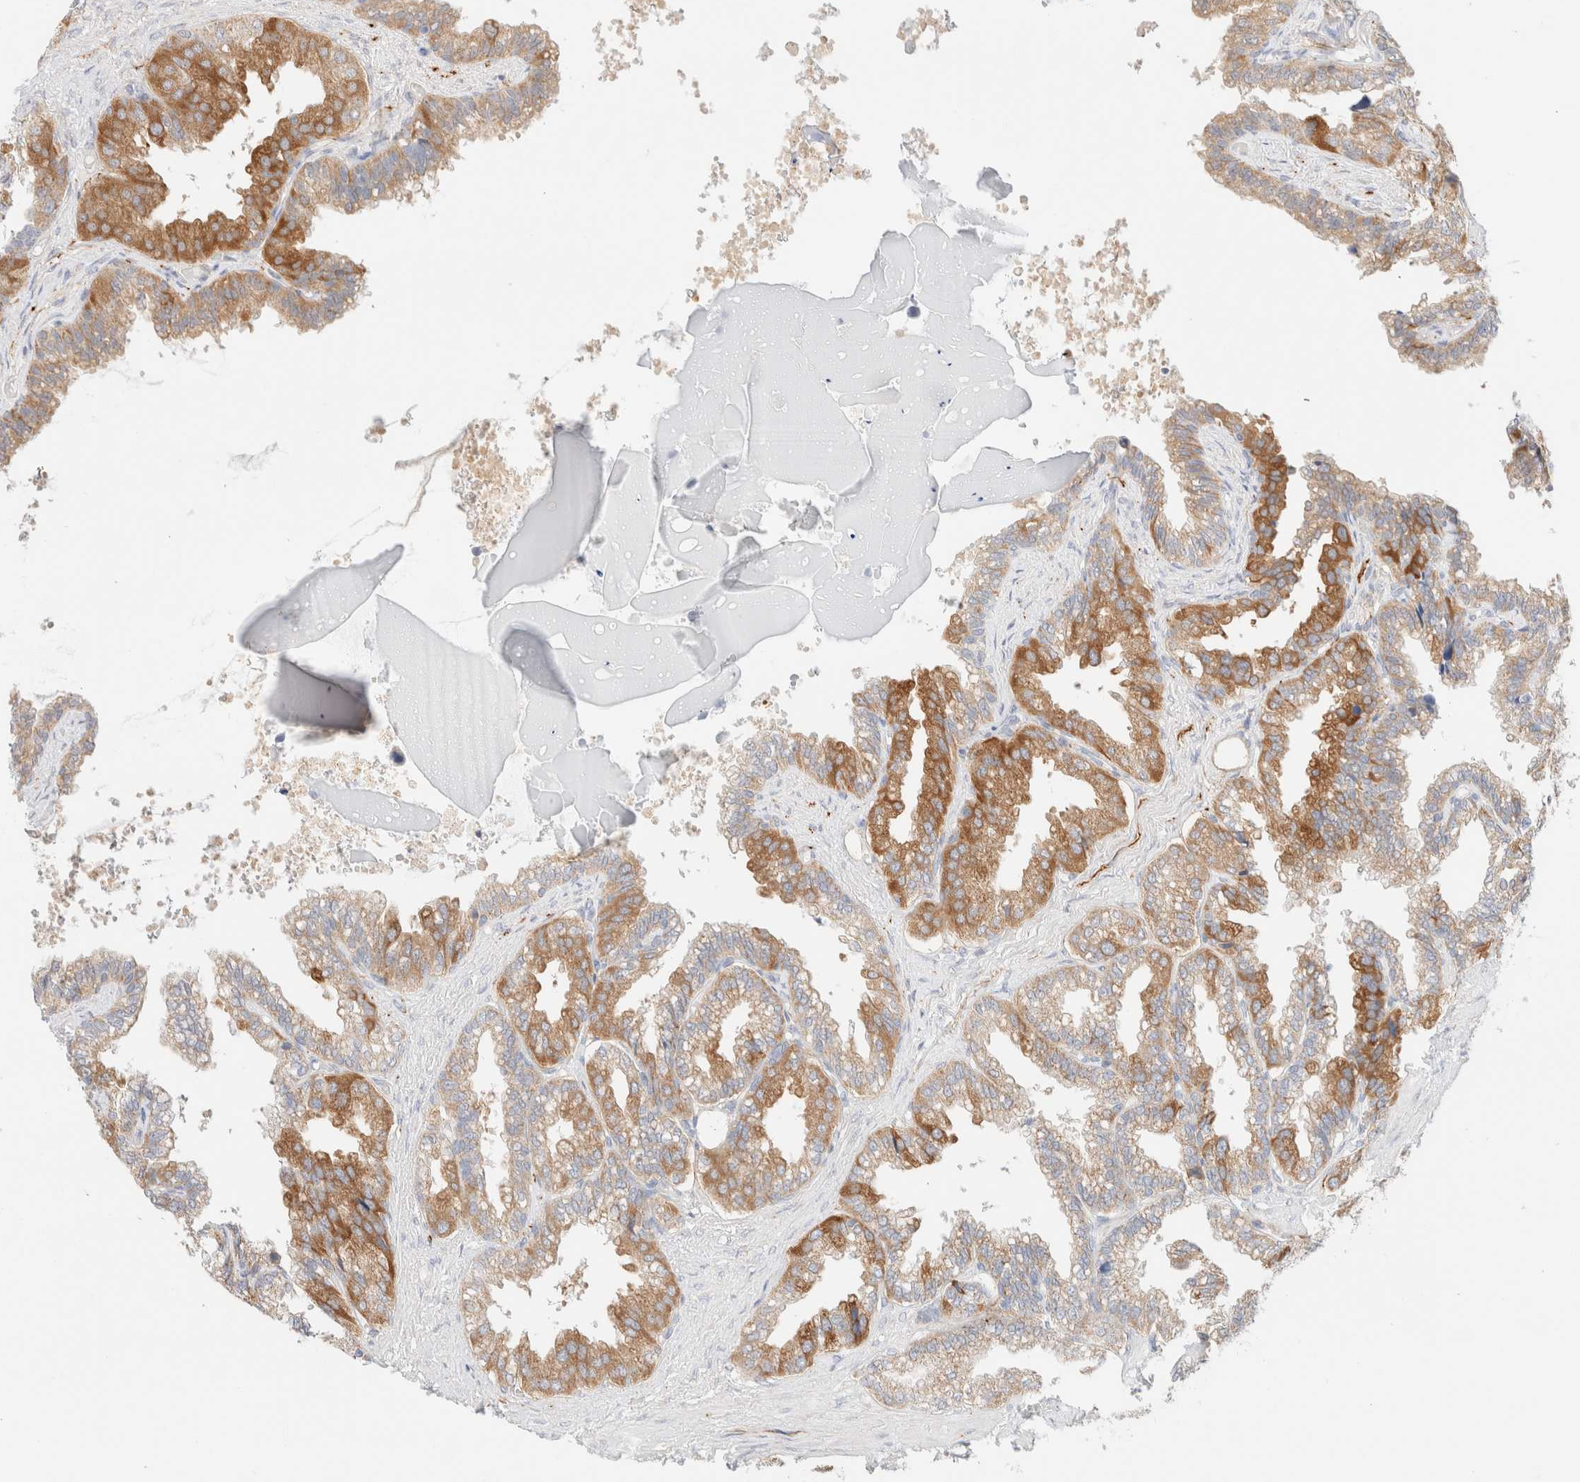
{"staining": {"intensity": "moderate", "quantity": ">75%", "location": "cytoplasmic/membranous"}, "tissue": "seminal vesicle", "cell_type": "Glandular cells", "image_type": "normal", "snomed": [{"axis": "morphology", "description": "Normal tissue, NOS"}, {"axis": "topography", "description": "Seminal veicle"}], "caption": "Glandular cells show medium levels of moderate cytoplasmic/membranous expression in about >75% of cells in normal seminal vesicle. The staining was performed using DAB (3,3'-diaminobenzidine), with brown indicating positive protein expression. Nuclei are stained blue with hematoxylin.", "gene": "UNC13B", "patient": {"sex": "male", "age": 46}}